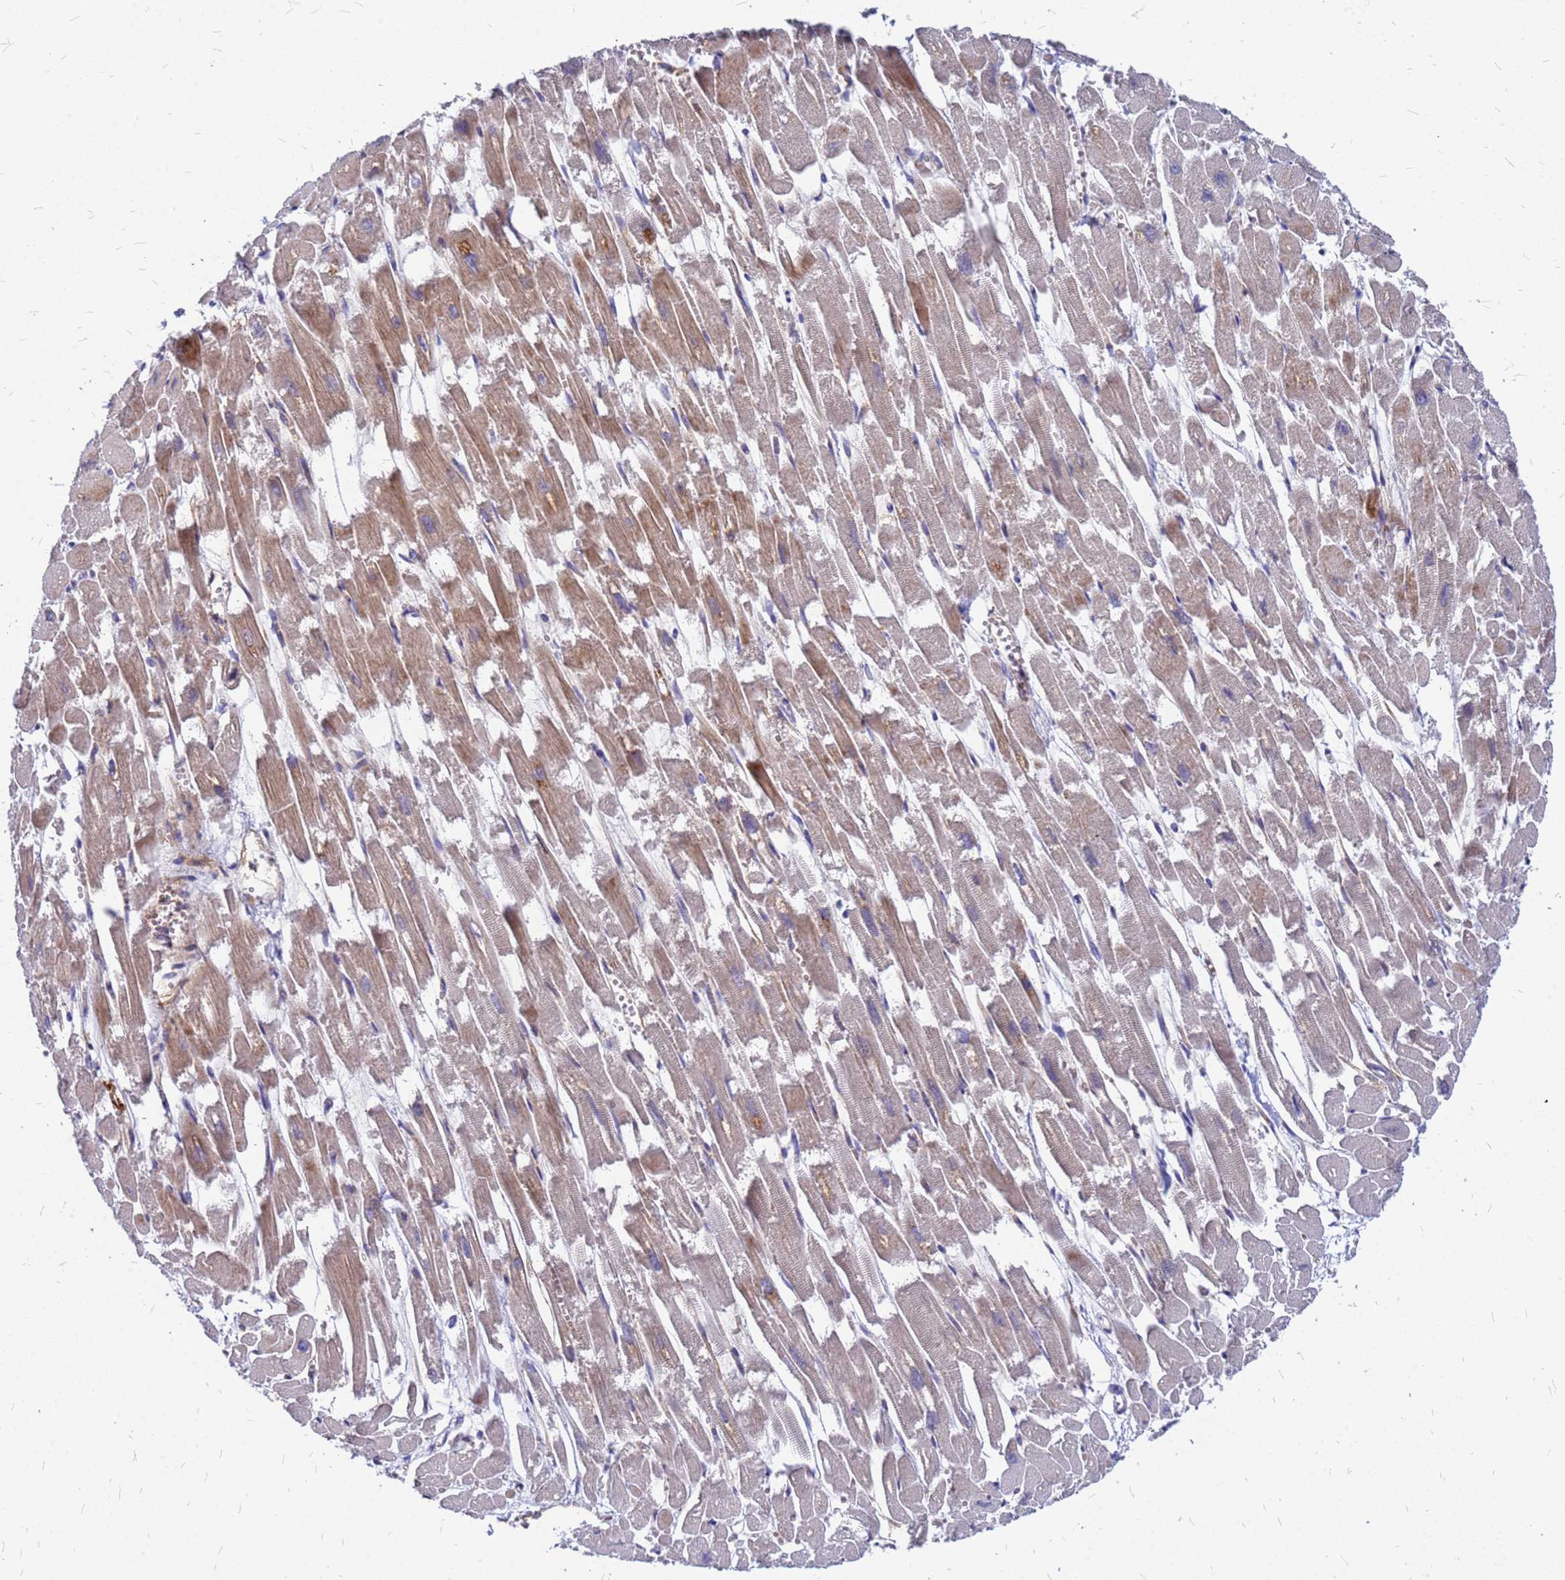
{"staining": {"intensity": "moderate", "quantity": "25%-75%", "location": "cytoplasmic/membranous"}, "tissue": "heart muscle", "cell_type": "Cardiomyocytes", "image_type": "normal", "snomed": [{"axis": "morphology", "description": "Normal tissue, NOS"}, {"axis": "topography", "description": "Heart"}], "caption": "Heart muscle stained with DAB (3,3'-diaminobenzidine) immunohistochemistry displays medium levels of moderate cytoplasmic/membranous expression in about 25%-75% of cardiomyocytes. (IHC, brightfield microscopy, high magnification).", "gene": "NOSTRIN", "patient": {"sex": "male", "age": 54}}